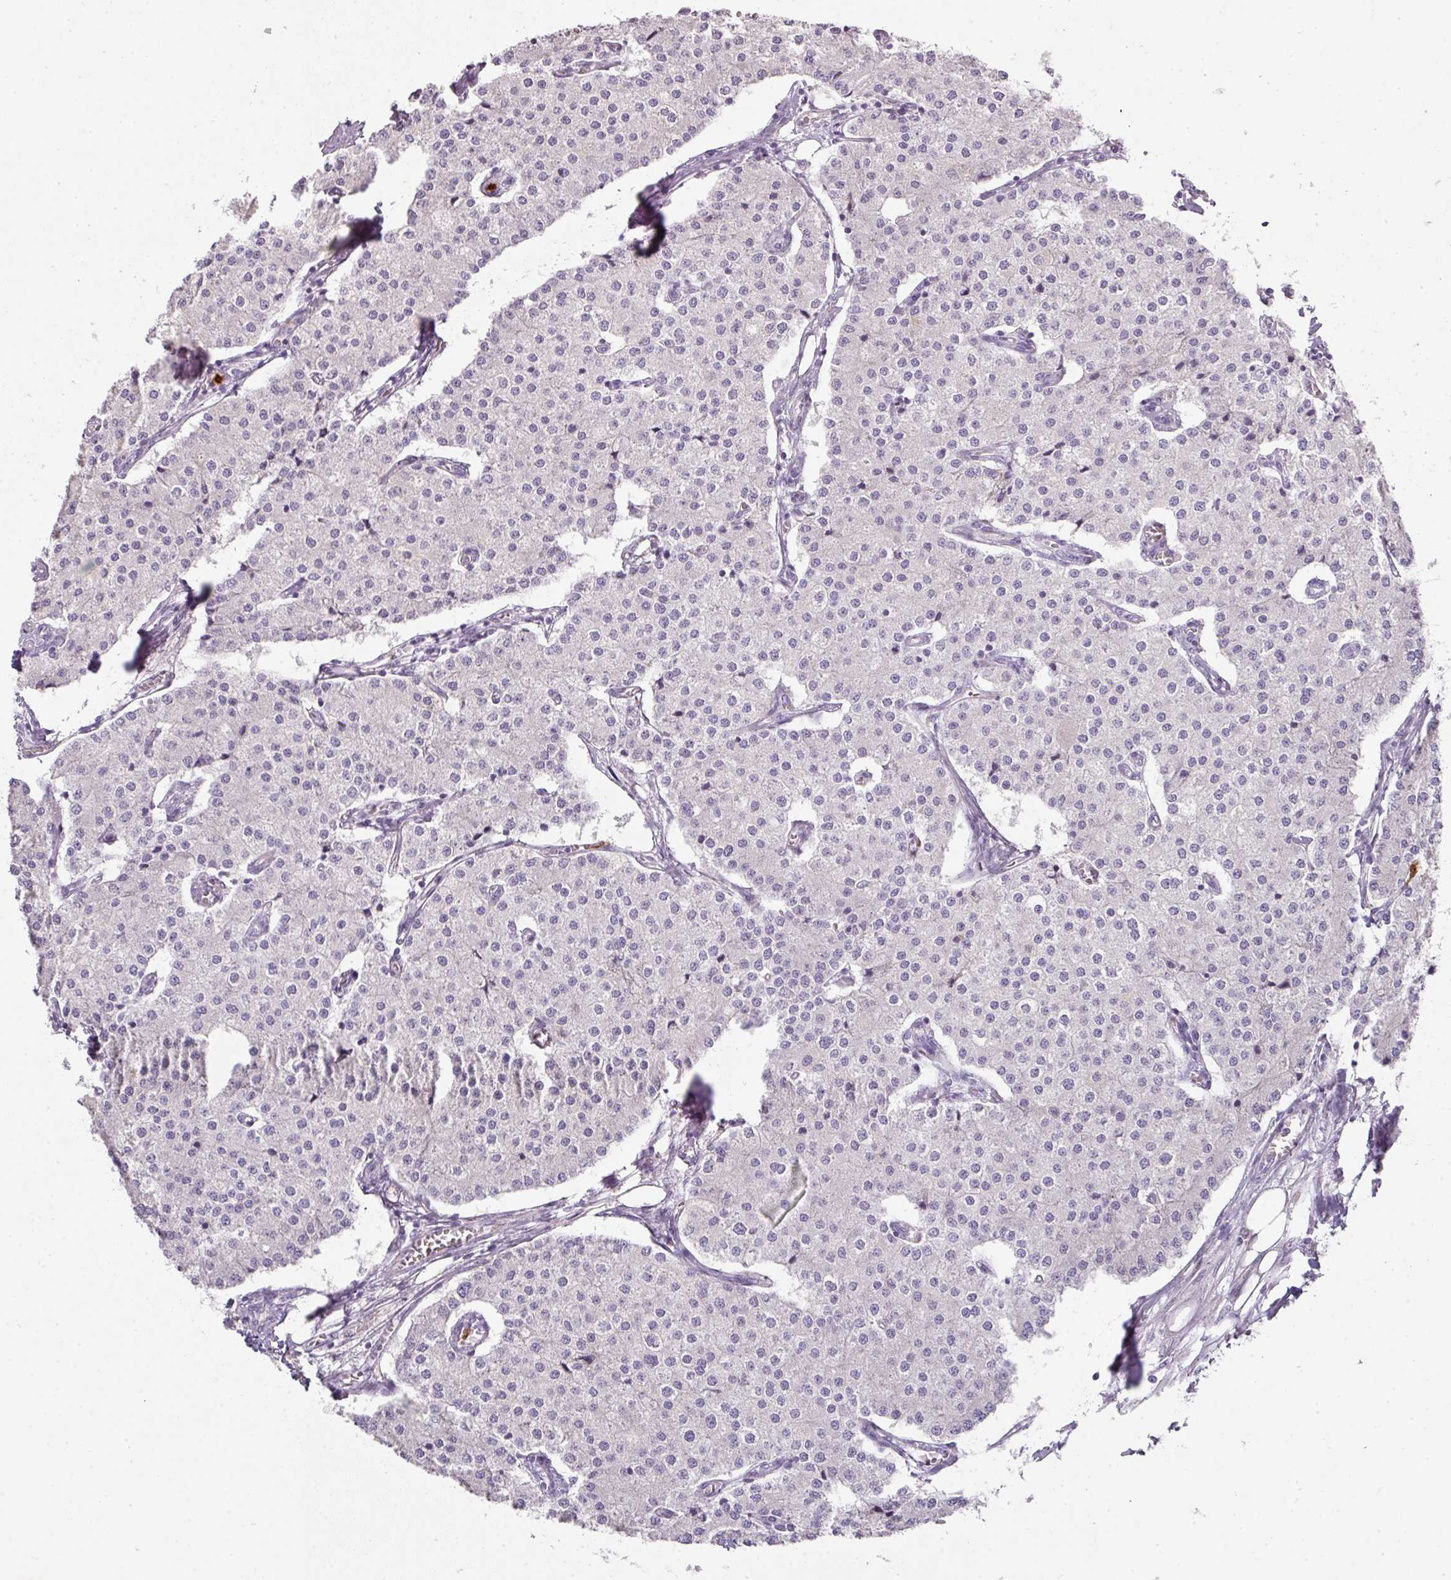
{"staining": {"intensity": "negative", "quantity": "none", "location": "none"}, "tissue": "carcinoid", "cell_type": "Tumor cells", "image_type": "cancer", "snomed": [{"axis": "morphology", "description": "Carcinoid, malignant, NOS"}, {"axis": "topography", "description": "Colon"}], "caption": "Histopathology image shows no significant protein positivity in tumor cells of malignant carcinoid. The staining was performed using DAB to visualize the protein expression in brown, while the nuclei were stained in blue with hematoxylin (Magnification: 20x).", "gene": "HHEX", "patient": {"sex": "female", "age": 52}}